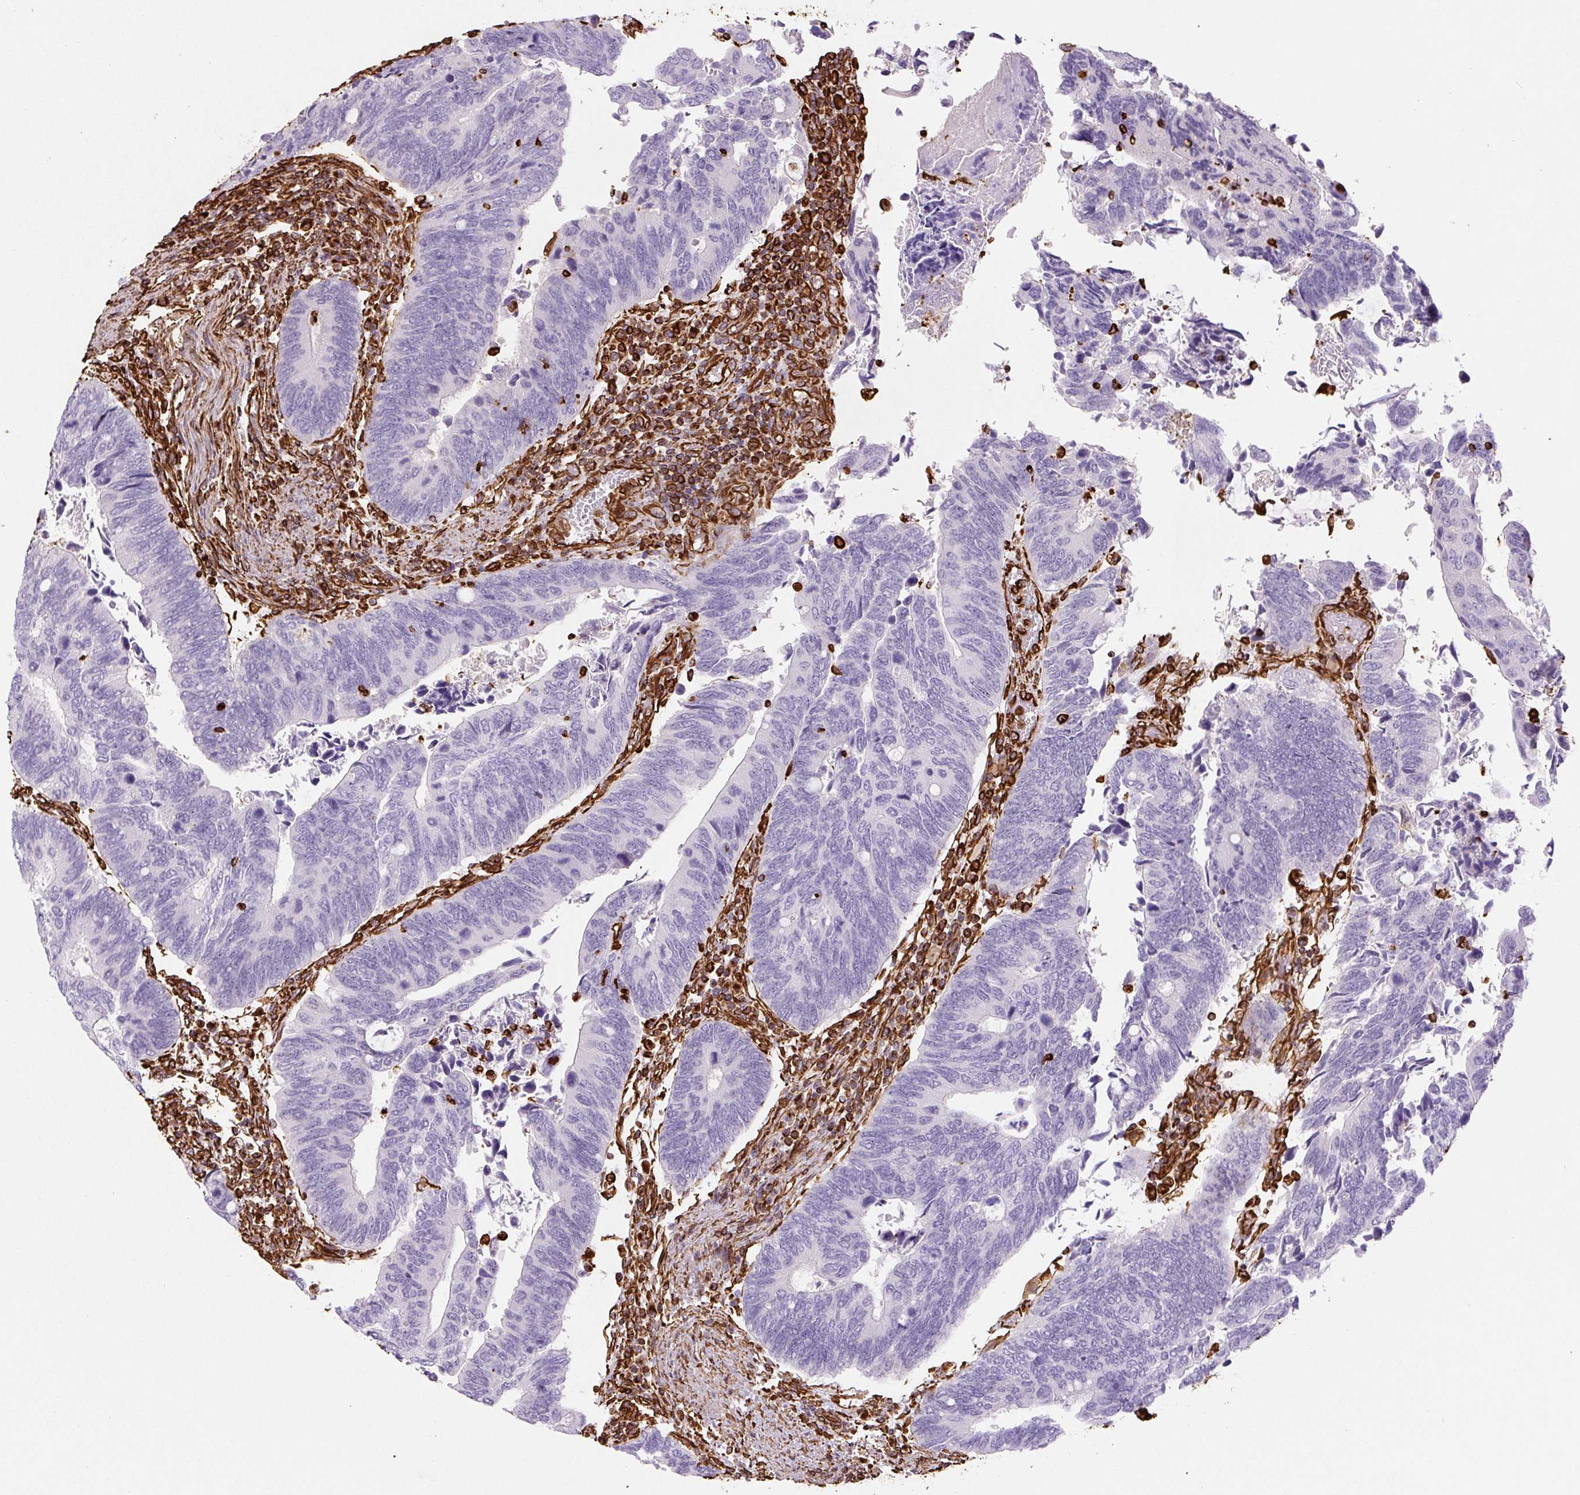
{"staining": {"intensity": "negative", "quantity": "none", "location": "none"}, "tissue": "colorectal cancer", "cell_type": "Tumor cells", "image_type": "cancer", "snomed": [{"axis": "morphology", "description": "Adenocarcinoma, NOS"}, {"axis": "topography", "description": "Colon"}], "caption": "This is an IHC photomicrograph of colorectal adenocarcinoma. There is no staining in tumor cells.", "gene": "VIM", "patient": {"sex": "male", "age": 87}}